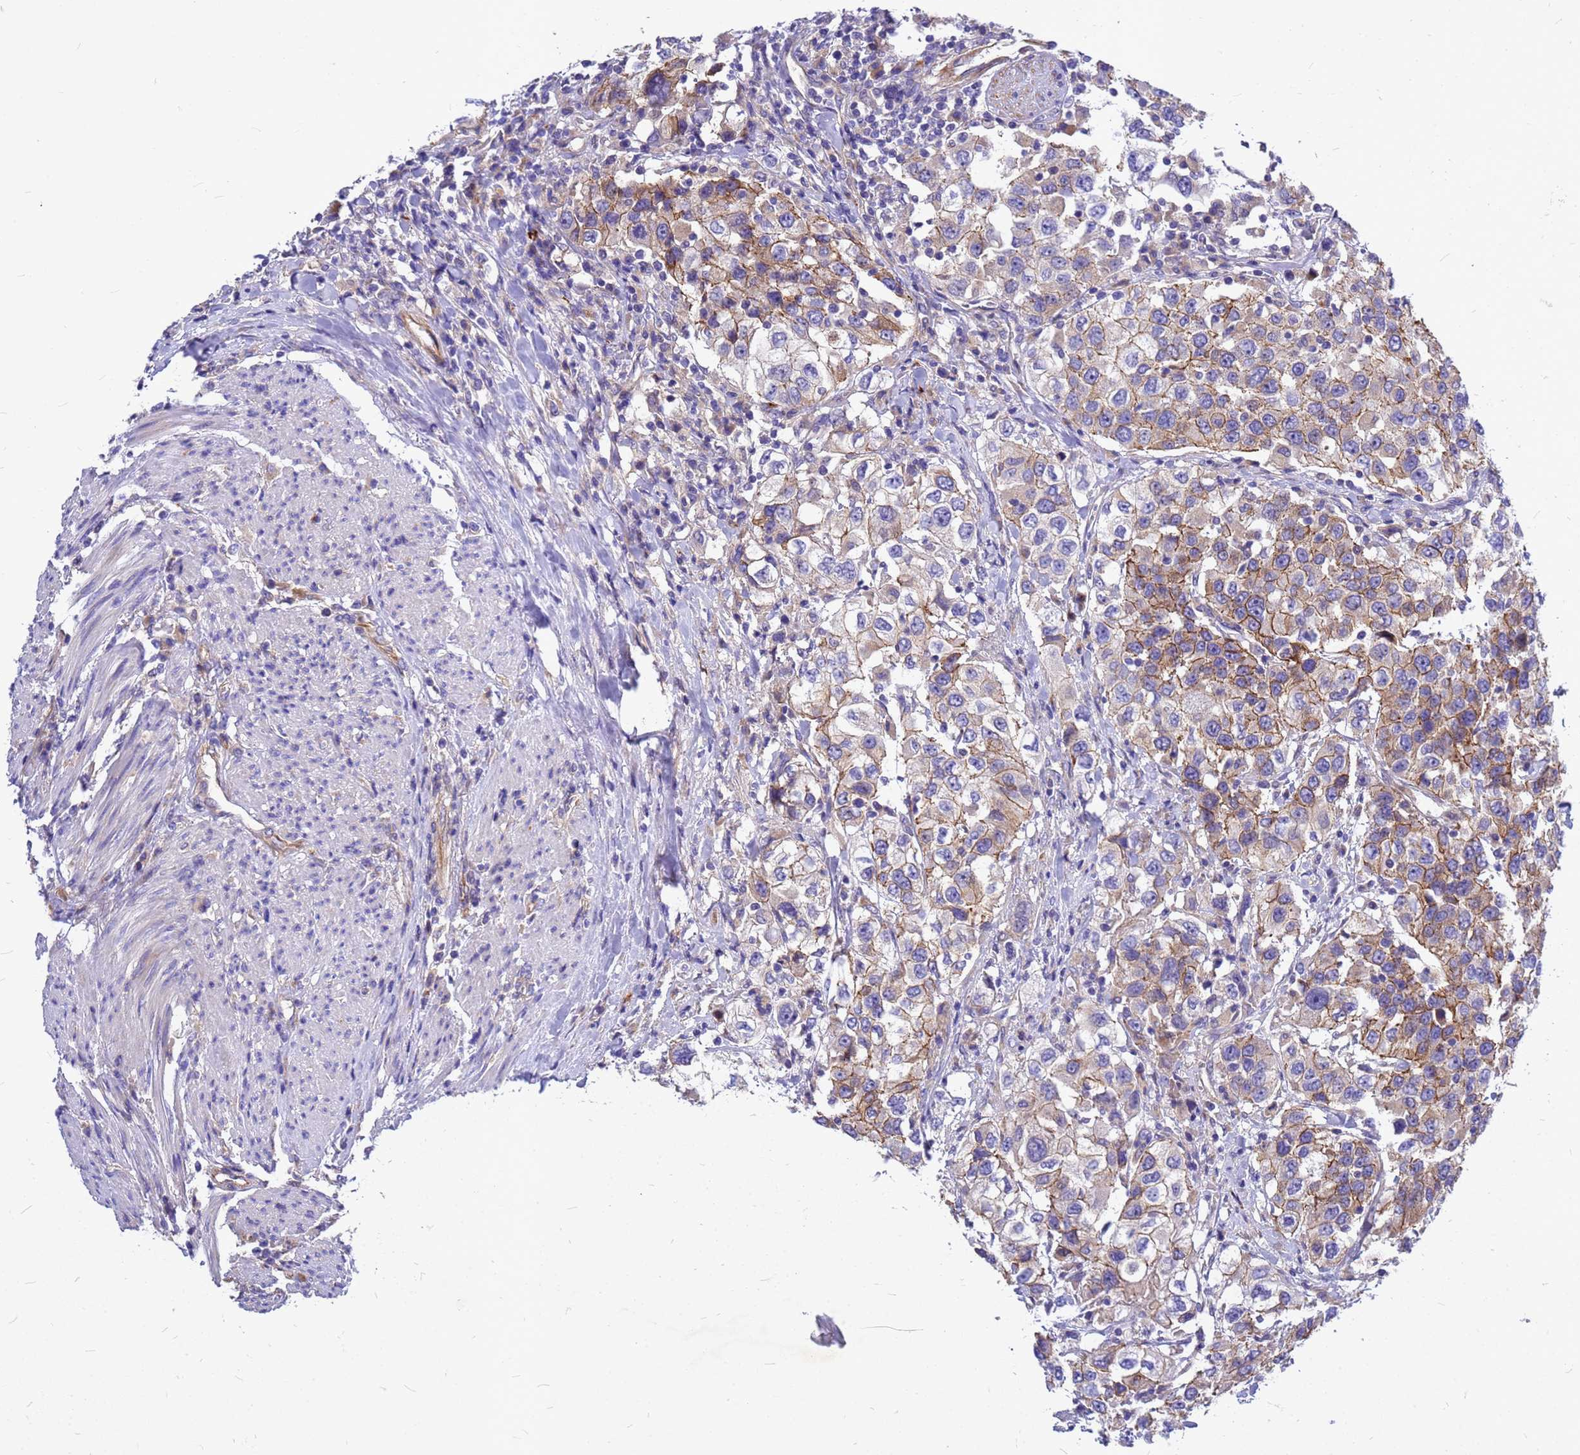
{"staining": {"intensity": "moderate", "quantity": ">75%", "location": "cytoplasmic/membranous"}, "tissue": "urothelial cancer", "cell_type": "Tumor cells", "image_type": "cancer", "snomed": [{"axis": "morphology", "description": "Urothelial carcinoma, High grade"}, {"axis": "topography", "description": "Urinary bladder"}], "caption": "A medium amount of moderate cytoplasmic/membranous positivity is seen in approximately >75% of tumor cells in urothelial cancer tissue. The protein is stained brown, and the nuclei are stained in blue (DAB (3,3'-diaminobenzidine) IHC with brightfield microscopy, high magnification).", "gene": "FBXW5", "patient": {"sex": "female", "age": 80}}